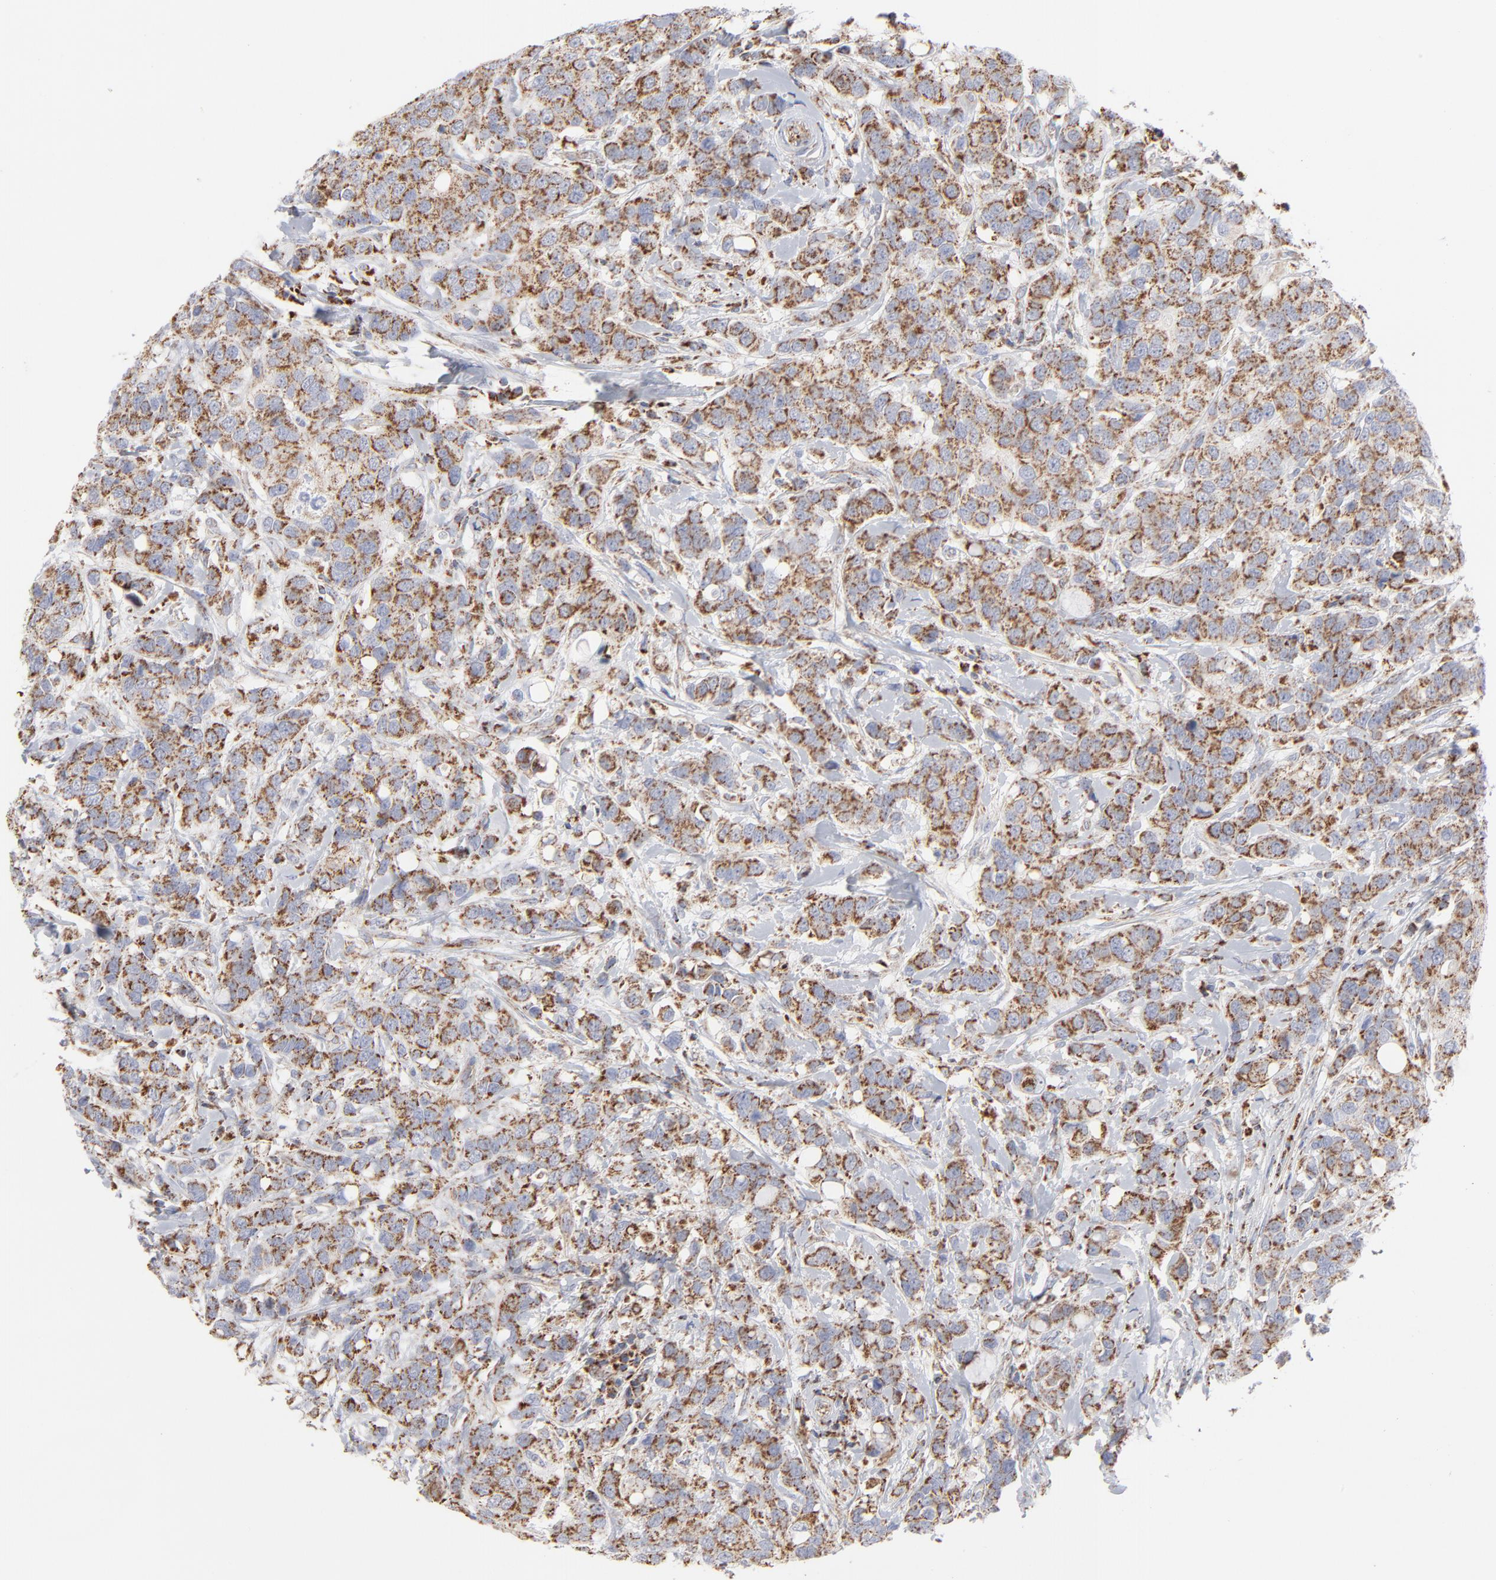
{"staining": {"intensity": "moderate", "quantity": ">75%", "location": "cytoplasmic/membranous"}, "tissue": "breast cancer", "cell_type": "Tumor cells", "image_type": "cancer", "snomed": [{"axis": "morphology", "description": "Duct carcinoma"}, {"axis": "topography", "description": "Breast"}], "caption": "A micrograph of infiltrating ductal carcinoma (breast) stained for a protein shows moderate cytoplasmic/membranous brown staining in tumor cells.", "gene": "ASB3", "patient": {"sex": "female", "age": 27}}